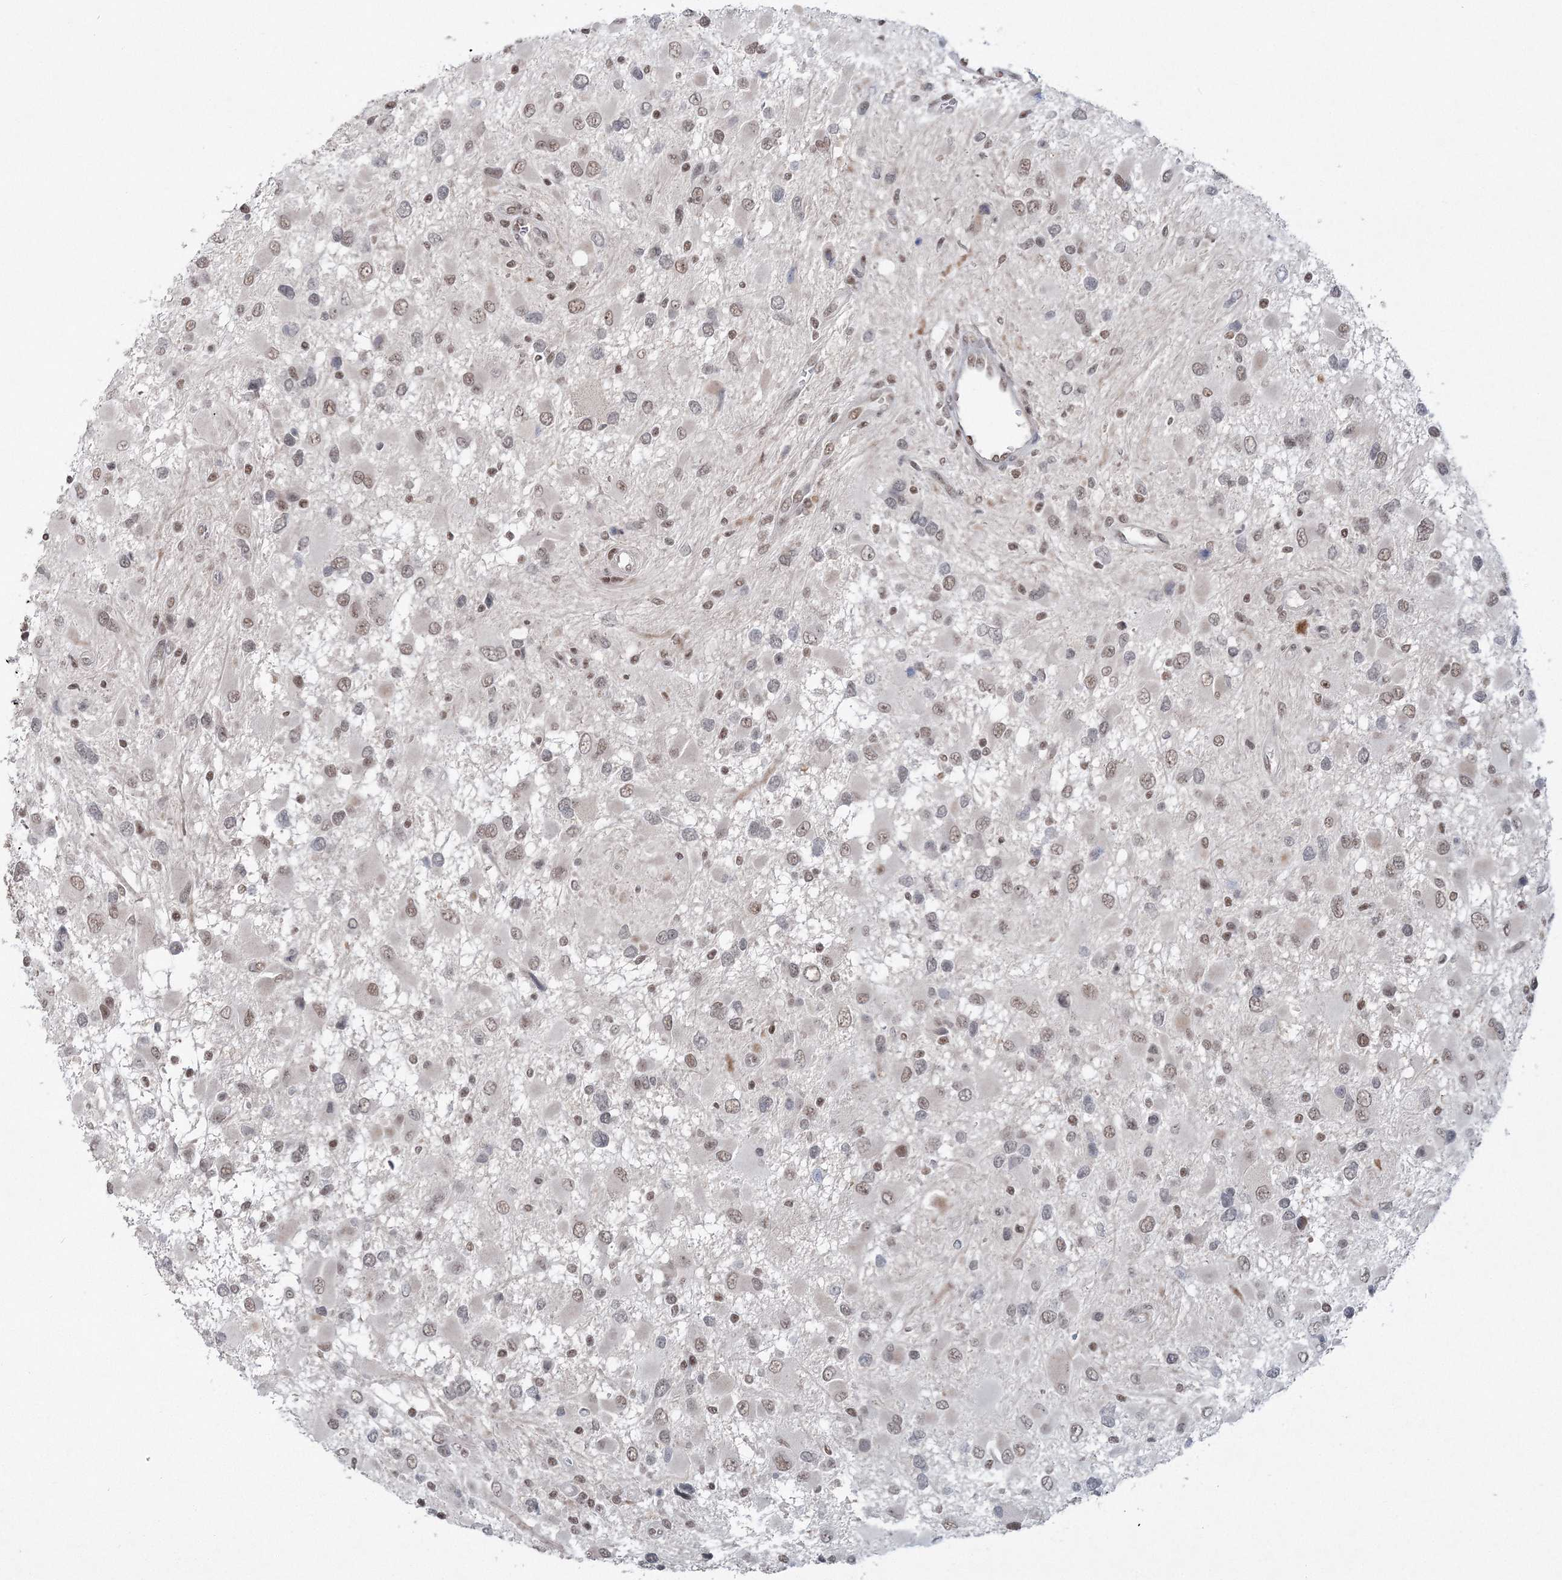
{"staining": {"intensity": "weak", "quantity": ">75%", "location": "nuclear"}, "tissue": "glioma", "cell_type": "Tumor cells", "image_type": "cancer", "snomed": [{"axis": "morphology", "description": "Glioma, malignant, High grade"}, {"axis": "topography", "description": "Brain"}], "caption": "A histopathology image showing weak nuclear positivity in approximately >75% of tumor cells in malignant glioma (high-grade), as visualized by brown immunohistochemical staining.", "gene": "PDS5A", "patient": {"sex": "male", "age": 53}}